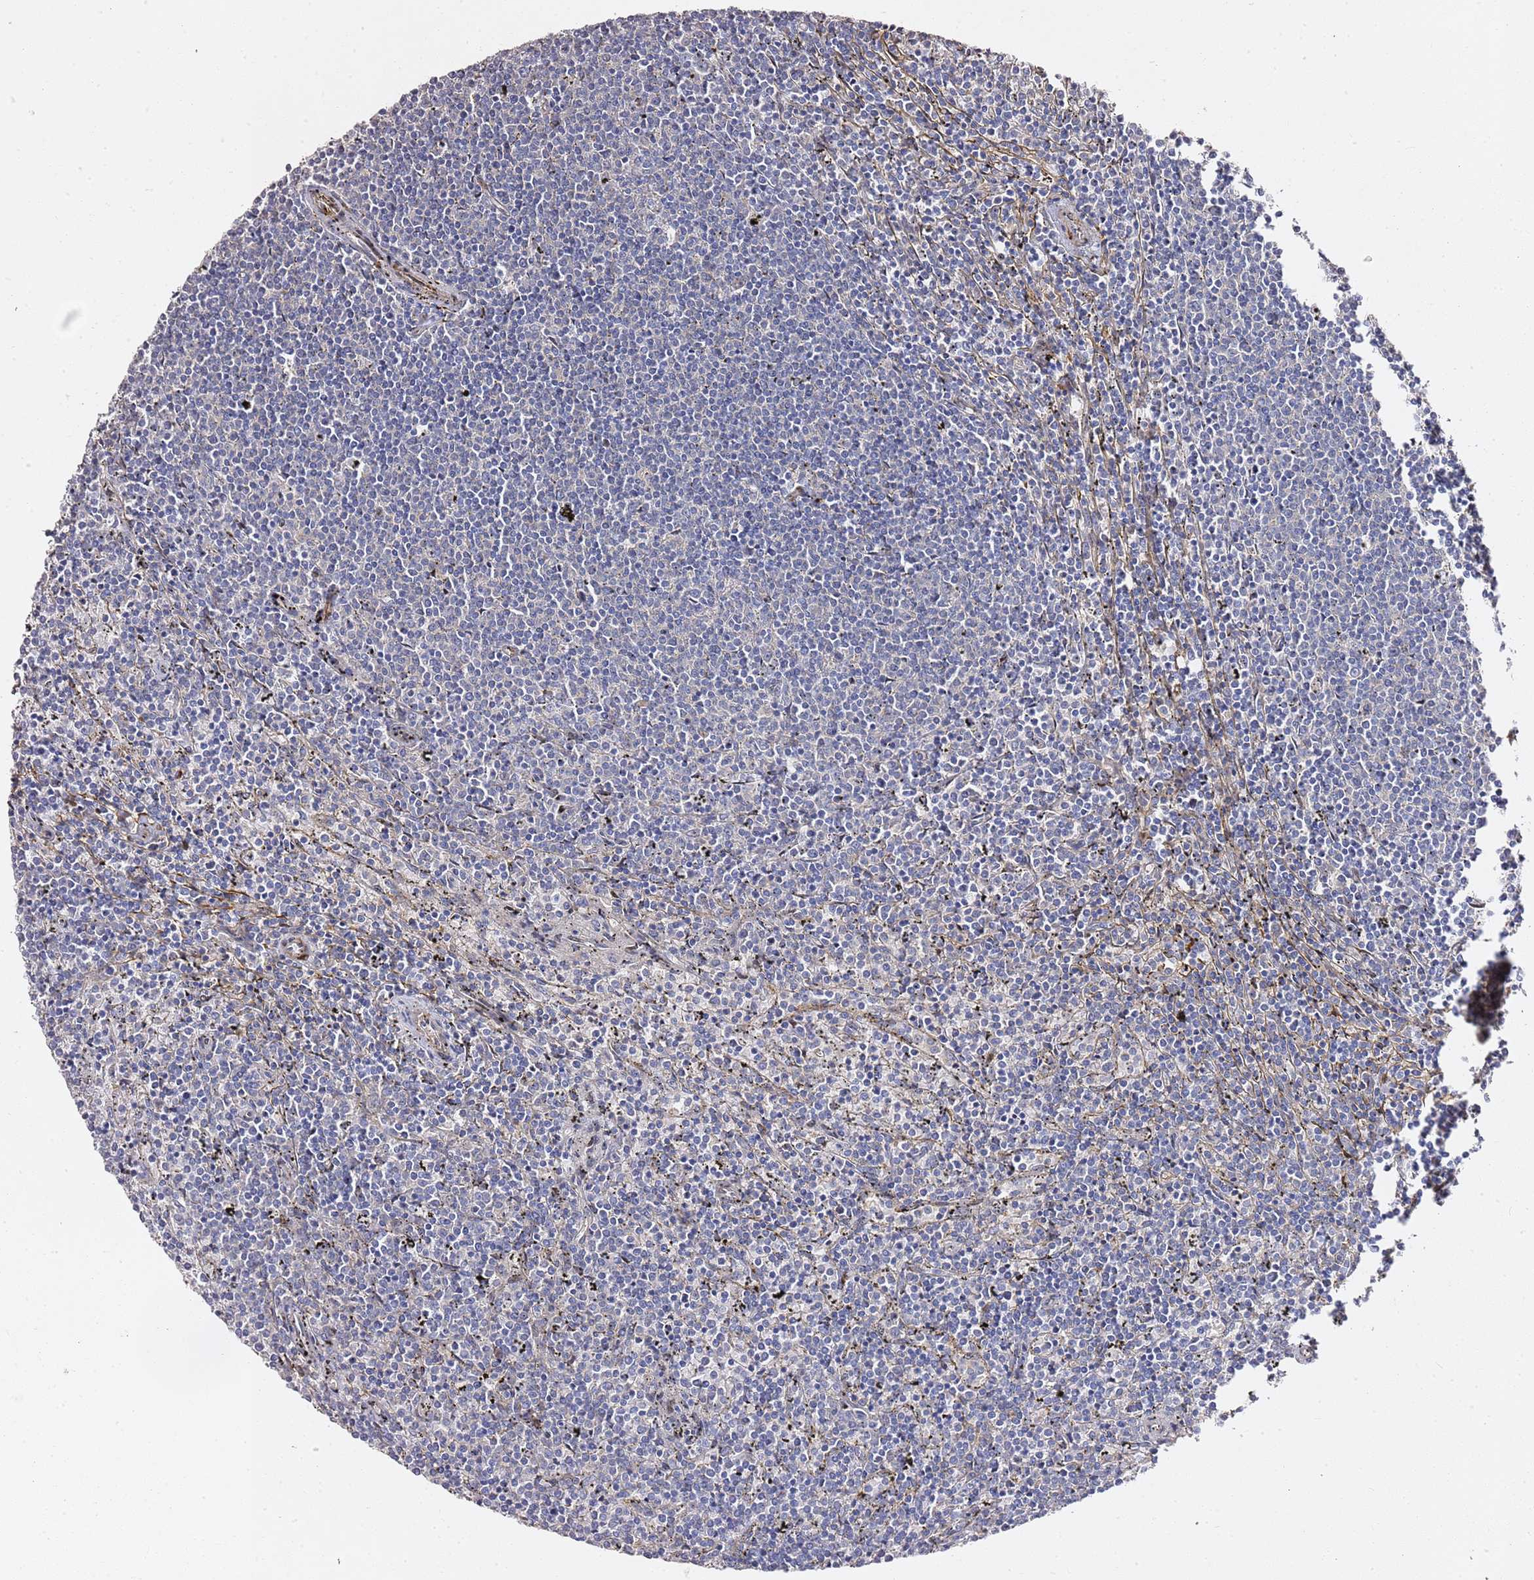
{"staining": {"intensity": "negative", "quantity": "none", "location": "none"}, "tissue": "lymphoma", "cell_type": "Tumor cells", "image_type": "cancer", "snomed": [{"axis": "morphology", "description": "Malignant lymphoma, non-Hodgkin's type, Low grade"}, {"axis": "topography", "description": "Spleen"}], "caption": "Human malignant lymphoma, non-Hodgkin's type (low-grade) stained for a protein using immunohistochemistry (IHC) displays no expression in tumor cells.", "gene": "EPS8L1", "patient": {"sex": "female", "age": 50}}